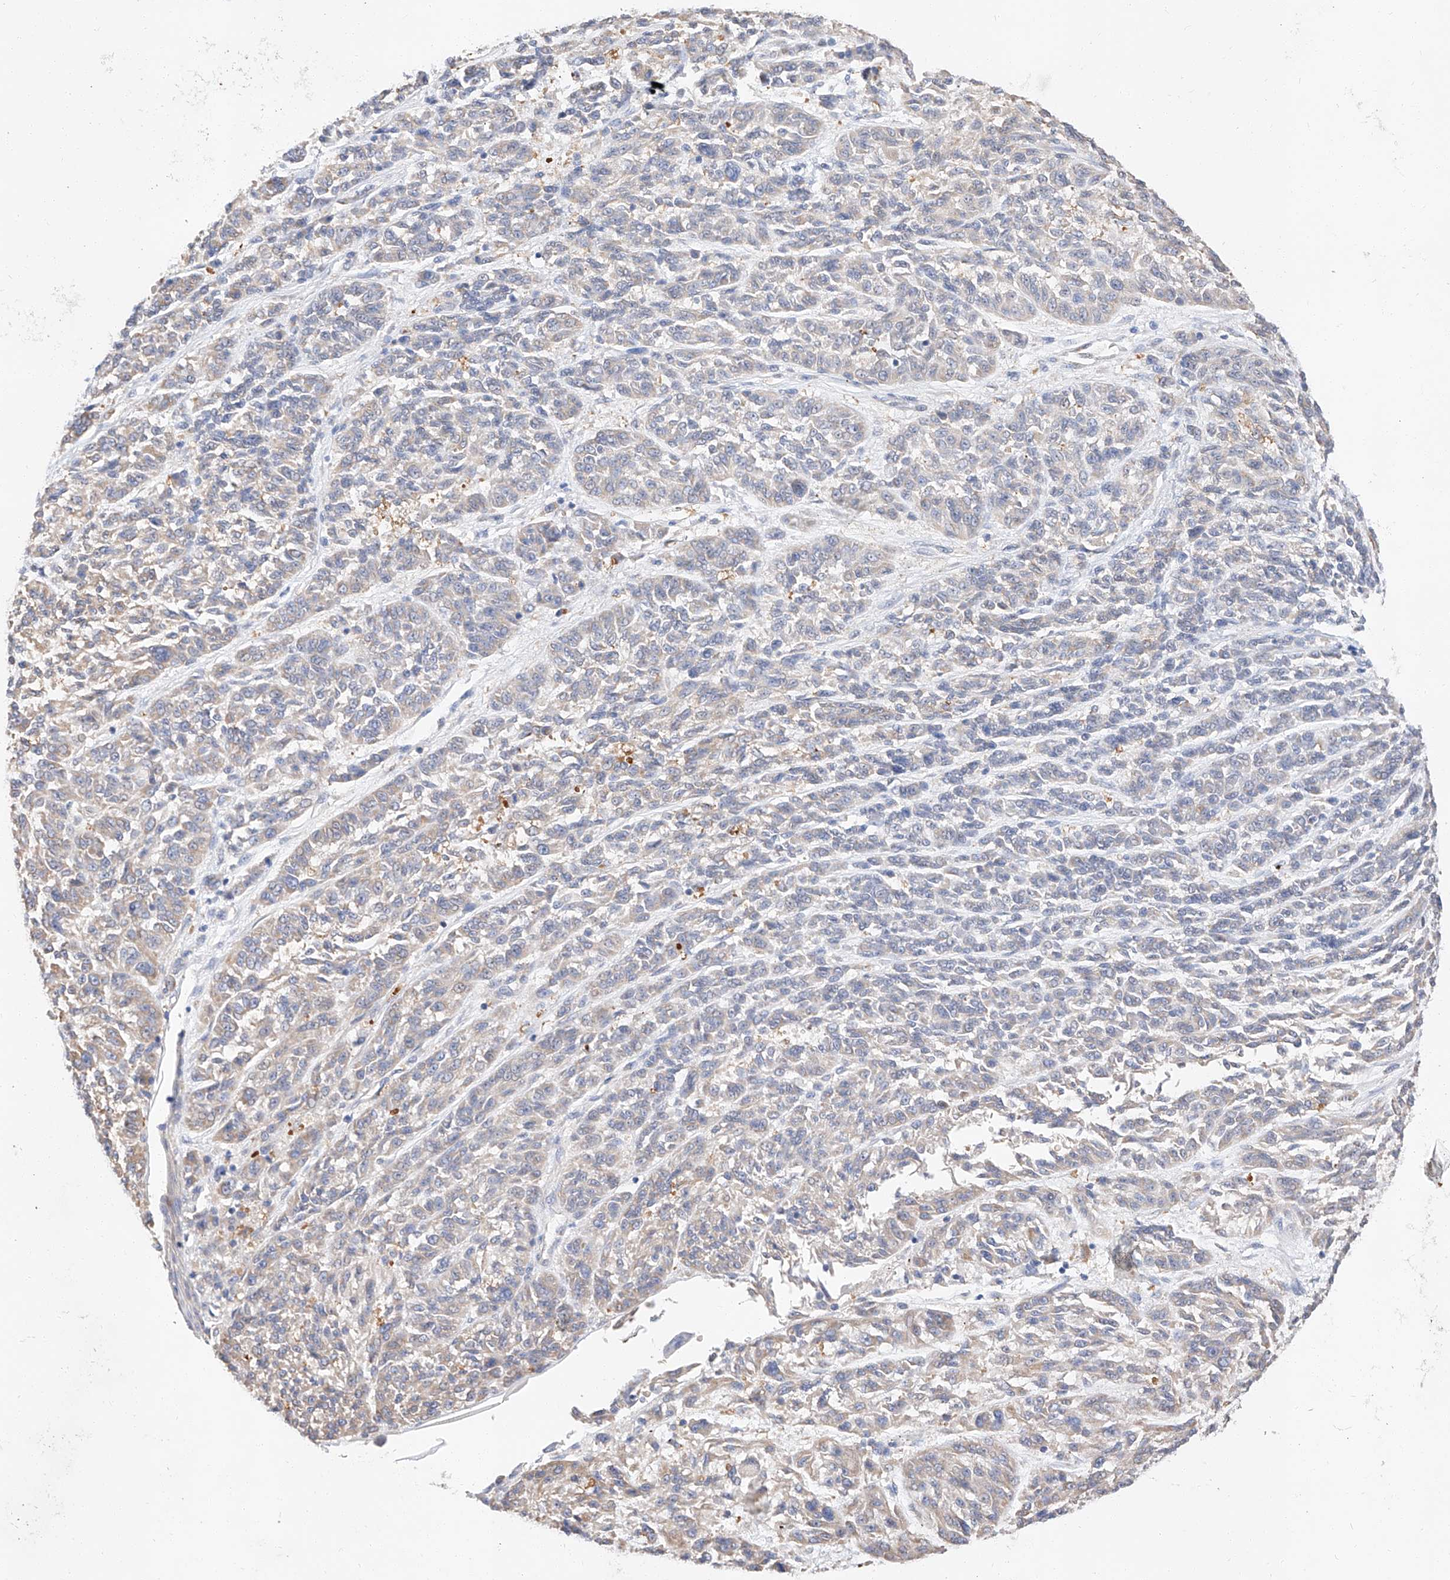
{"staining": {"intensity": "negative", "quantity": "none", "location": "none"}, "tissue": "melanoma", "cell_type": "Tumor cells", "image_type": "cancer", "snomed": [{"axis": "morphology", "description": "Malignant melanoma, NOS"}, {"axis": "topography", "description": "Skin"}], "caption": "Immunohistochemistry (IHC) of human melanoma displays no expression in tumor cells. (Immunohistochemistry (IHC), brightfield microscopy, high magnification).", "gene": "GLMN", "patient": {"sex": "male", "age": 53}}